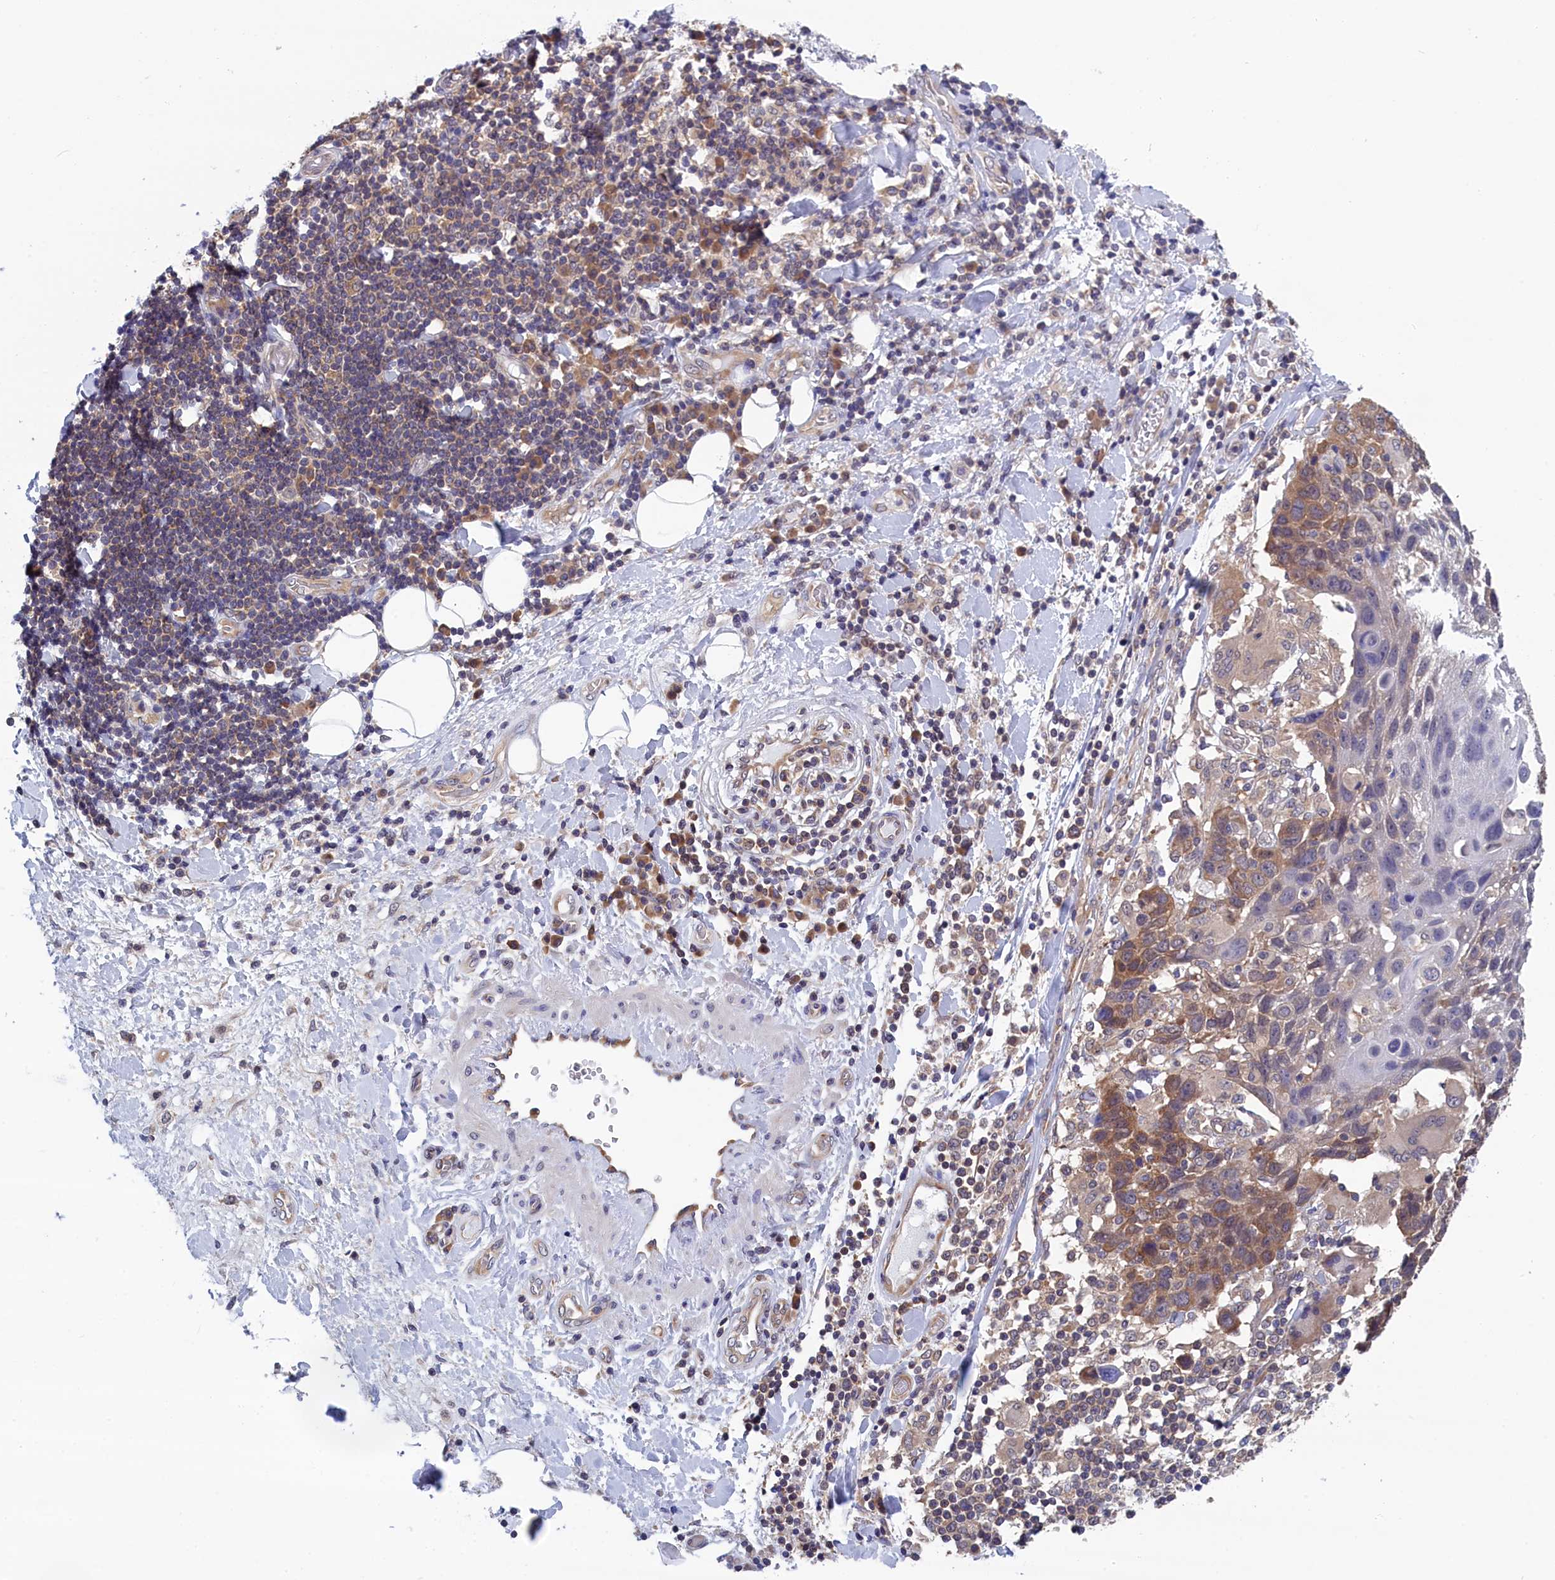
{"staining": {"intensity": "negative", "quantity": "none", "location": "none"}, "tissue": "adipose tissue", "cell_type": "Adipocytes", "image_type": "normal", "snomed": [{"axis": "morphology", "description": "Normal tissue, NOS"}, {"axis": "morphology", "description": "Squamous cell carcinoma, NOS"}, {"axis": "topography", "description": "Lymph node"}, {"axis": "topography", "description": "Bronchus"}, {"axis": "topography", "description": "Lung"}], "caption": "The photomicrograph demonstrates no significant staining in adipocytes of adipose tissue.", "gene": "PGP", "patient": {"sex": "male", "age": 66}}